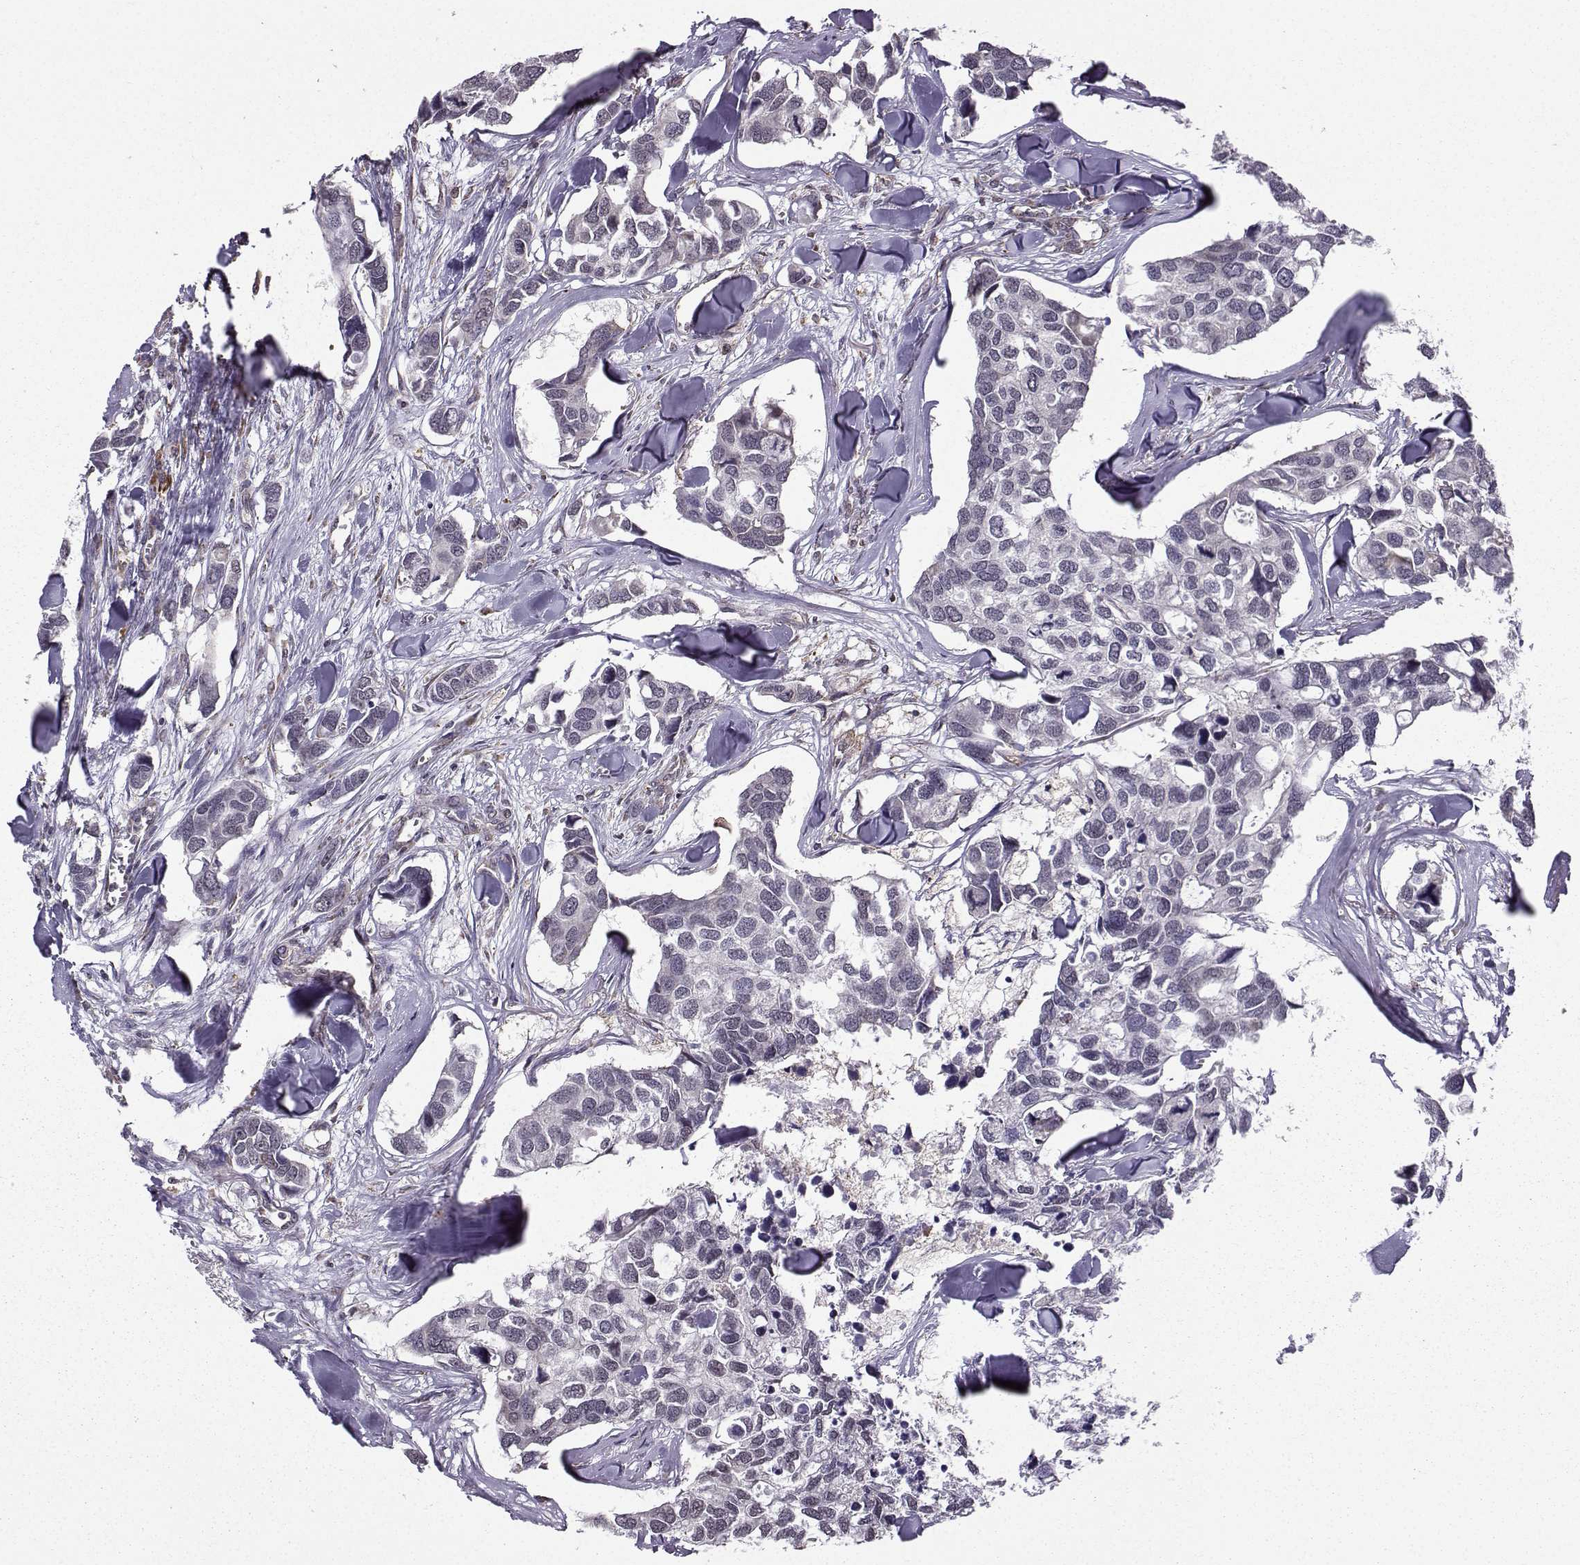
{"staining": {"intensity": "negative", "quantity": "none", "location": "none"}, "tissue": "breast cancer", "cell_type": "Tumor cells", "image_type": "cancer", "snomed": [{"axis": "morphology", "description": "Duct carcinoma"}, {"axis": "topography", "description": "Breast"}], "caption": "DAB (3,3'-diaminobenzidine) immunohistochemical staining of invasive ductal carcinoma (breast) exhibits no significant expression in tumor cells.", "gene": "EZH1", "patient": {"sex": "female", "age": 83}}